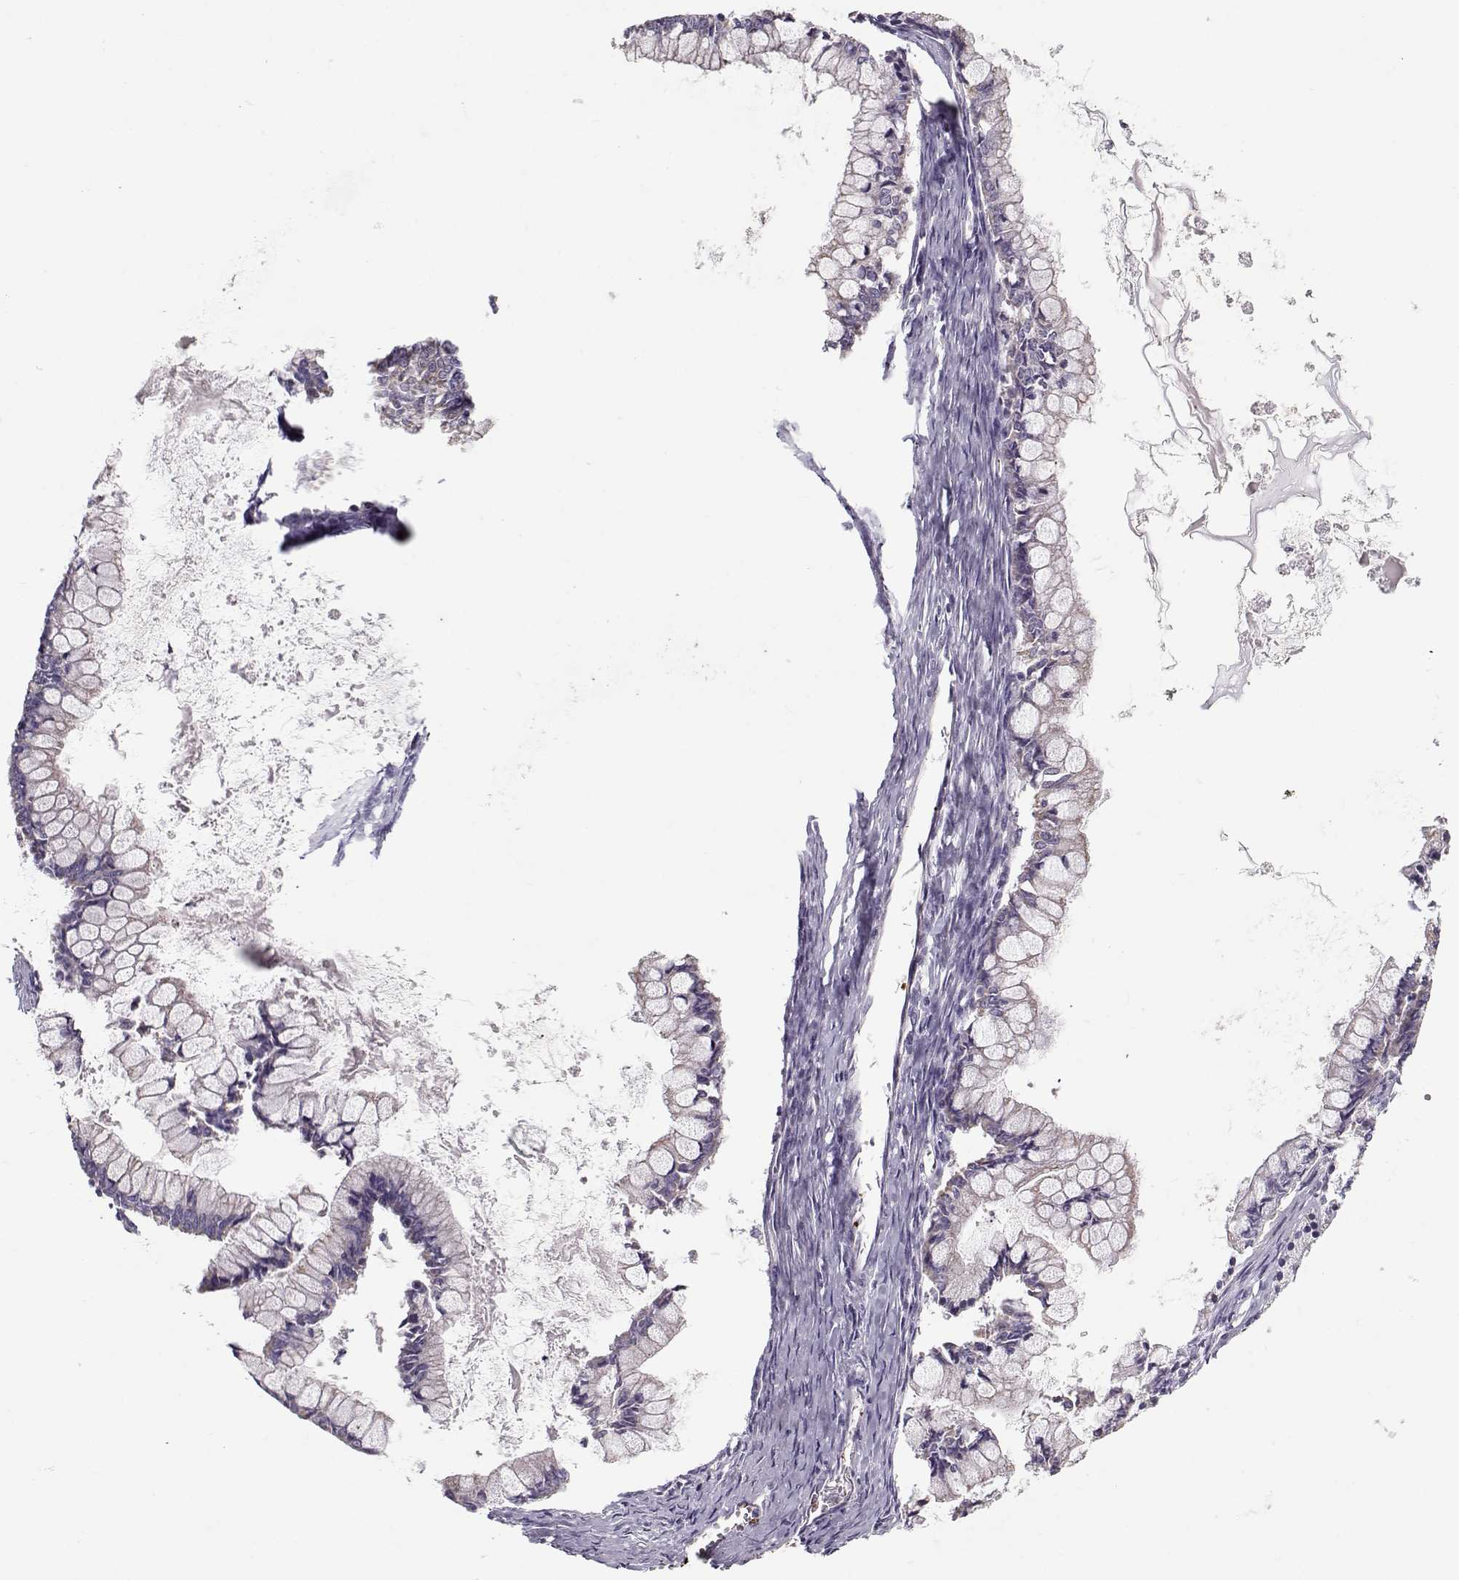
{"staining": {"intensity": "negative", "quantity": "none", "location": "none"}, "tissue": "ovarian cancer", "cell_type": "Tumor cells", "image_type": "cancer", "snomed": [{"axis": "morphology", "description": "Cystadenocarcinoma, mucinous, NOS"}, {"axis": "topography", "description": "Ovary"}], "caption": "Image shows no protein positivity in tumor cells of mucinous cystadenocarcinoma (ovarian) tissue.", "gene": "KLF17", "patient": {"sex": "female", "age": 67}}